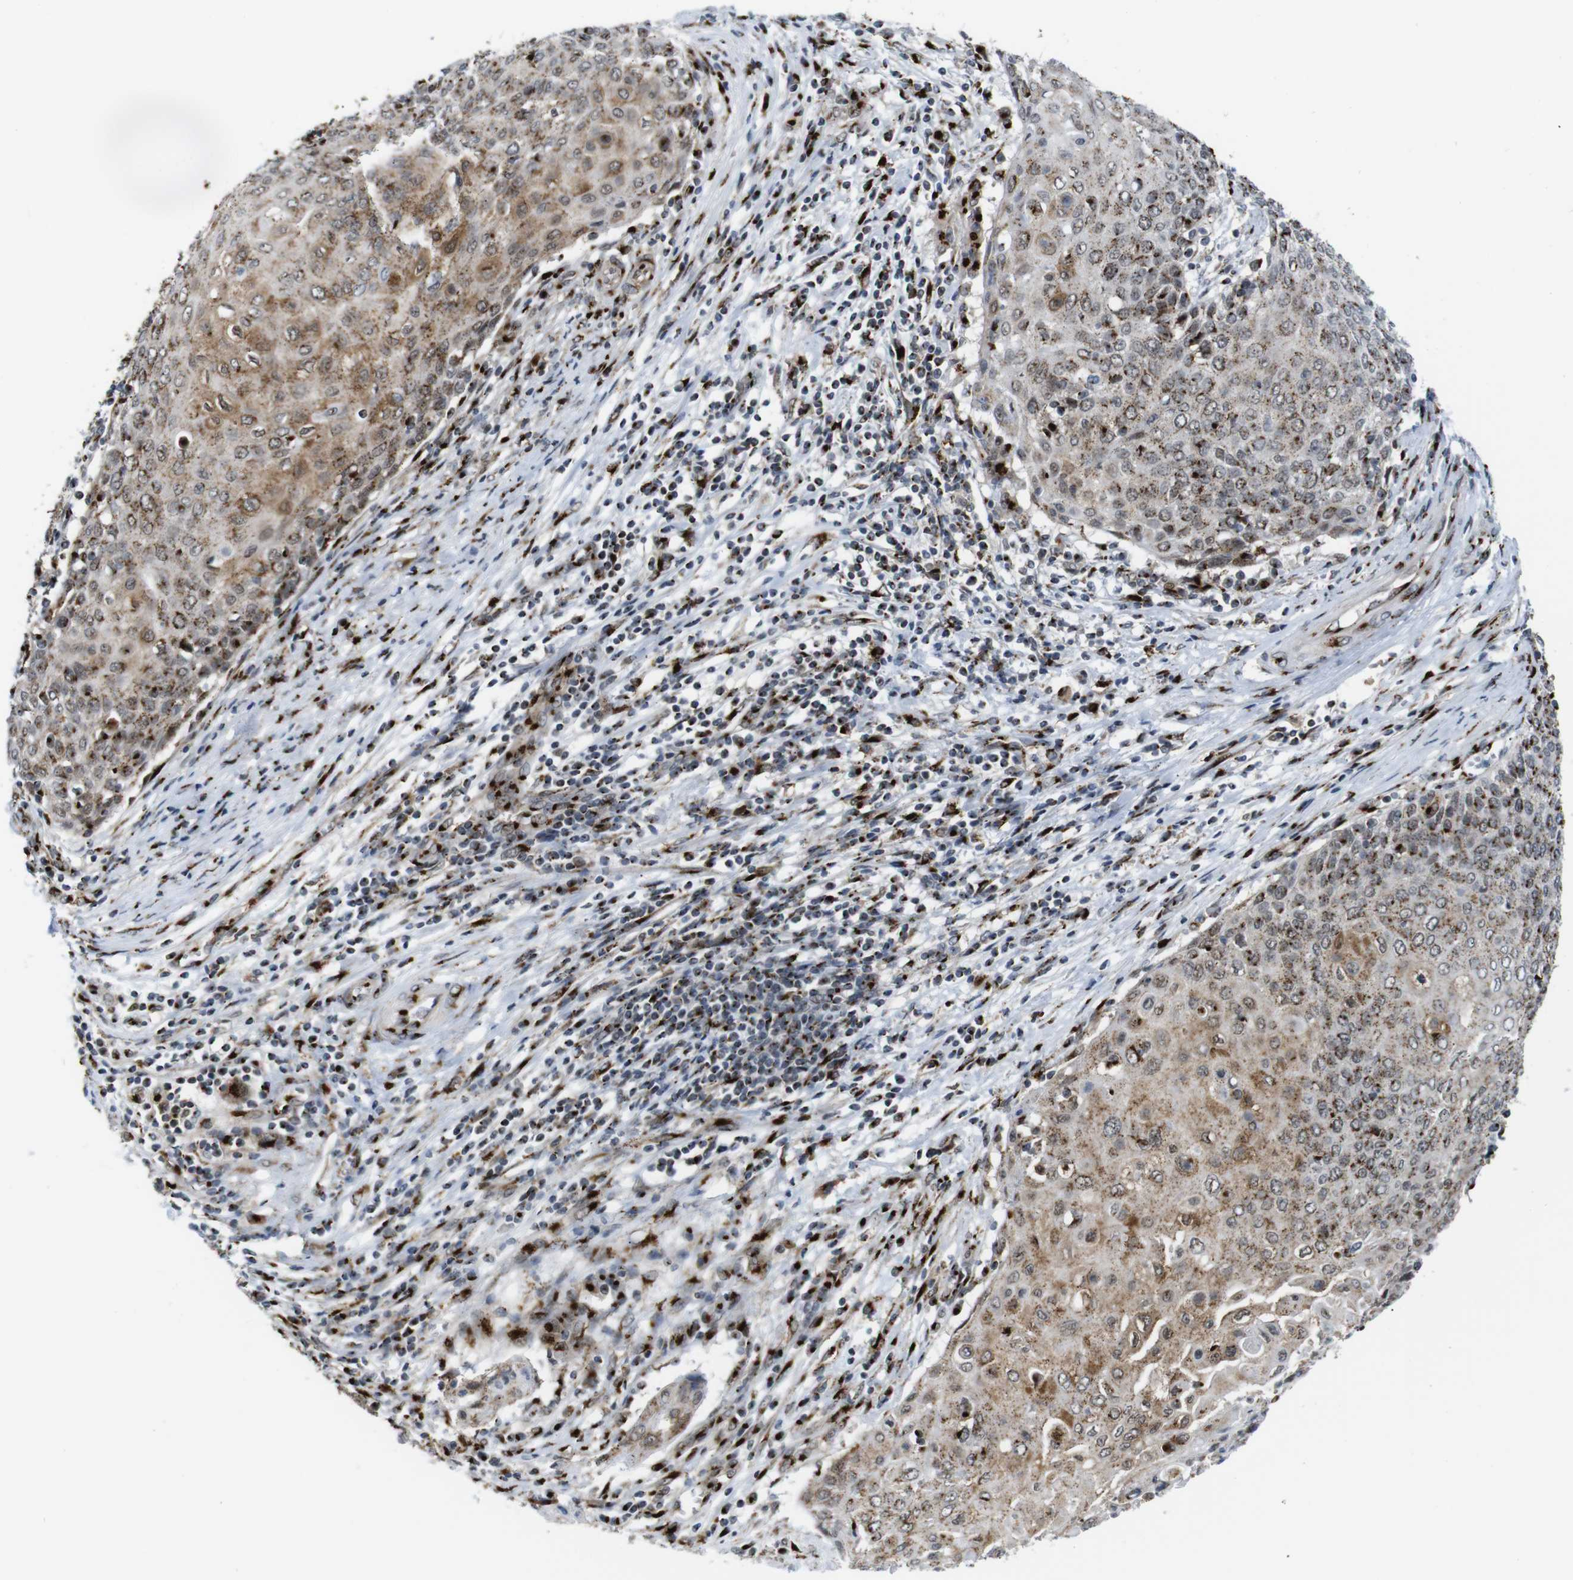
{"staining": {"intensity": "moderate", "quantity": ">75%", "location": "cytoplasmic/membranous"}, "tissue": "cervical cancer", "cell_type": "Tumor cells", "image_type": "cancer", "snomed": [{"axis": "morphology", "description": "Squamous cell carcinoma, NOS"}, {"axis": "topography", "description": "Cervix"}], "caption": "Moderate cytoplasmic/membranous positivity for a protein is identified in approximately >75% of tumor cells of cervical squamous cell carcinoma using IHC.", "gene": "TGOLN2", "patient": {"sex": "female", "age": 39}}